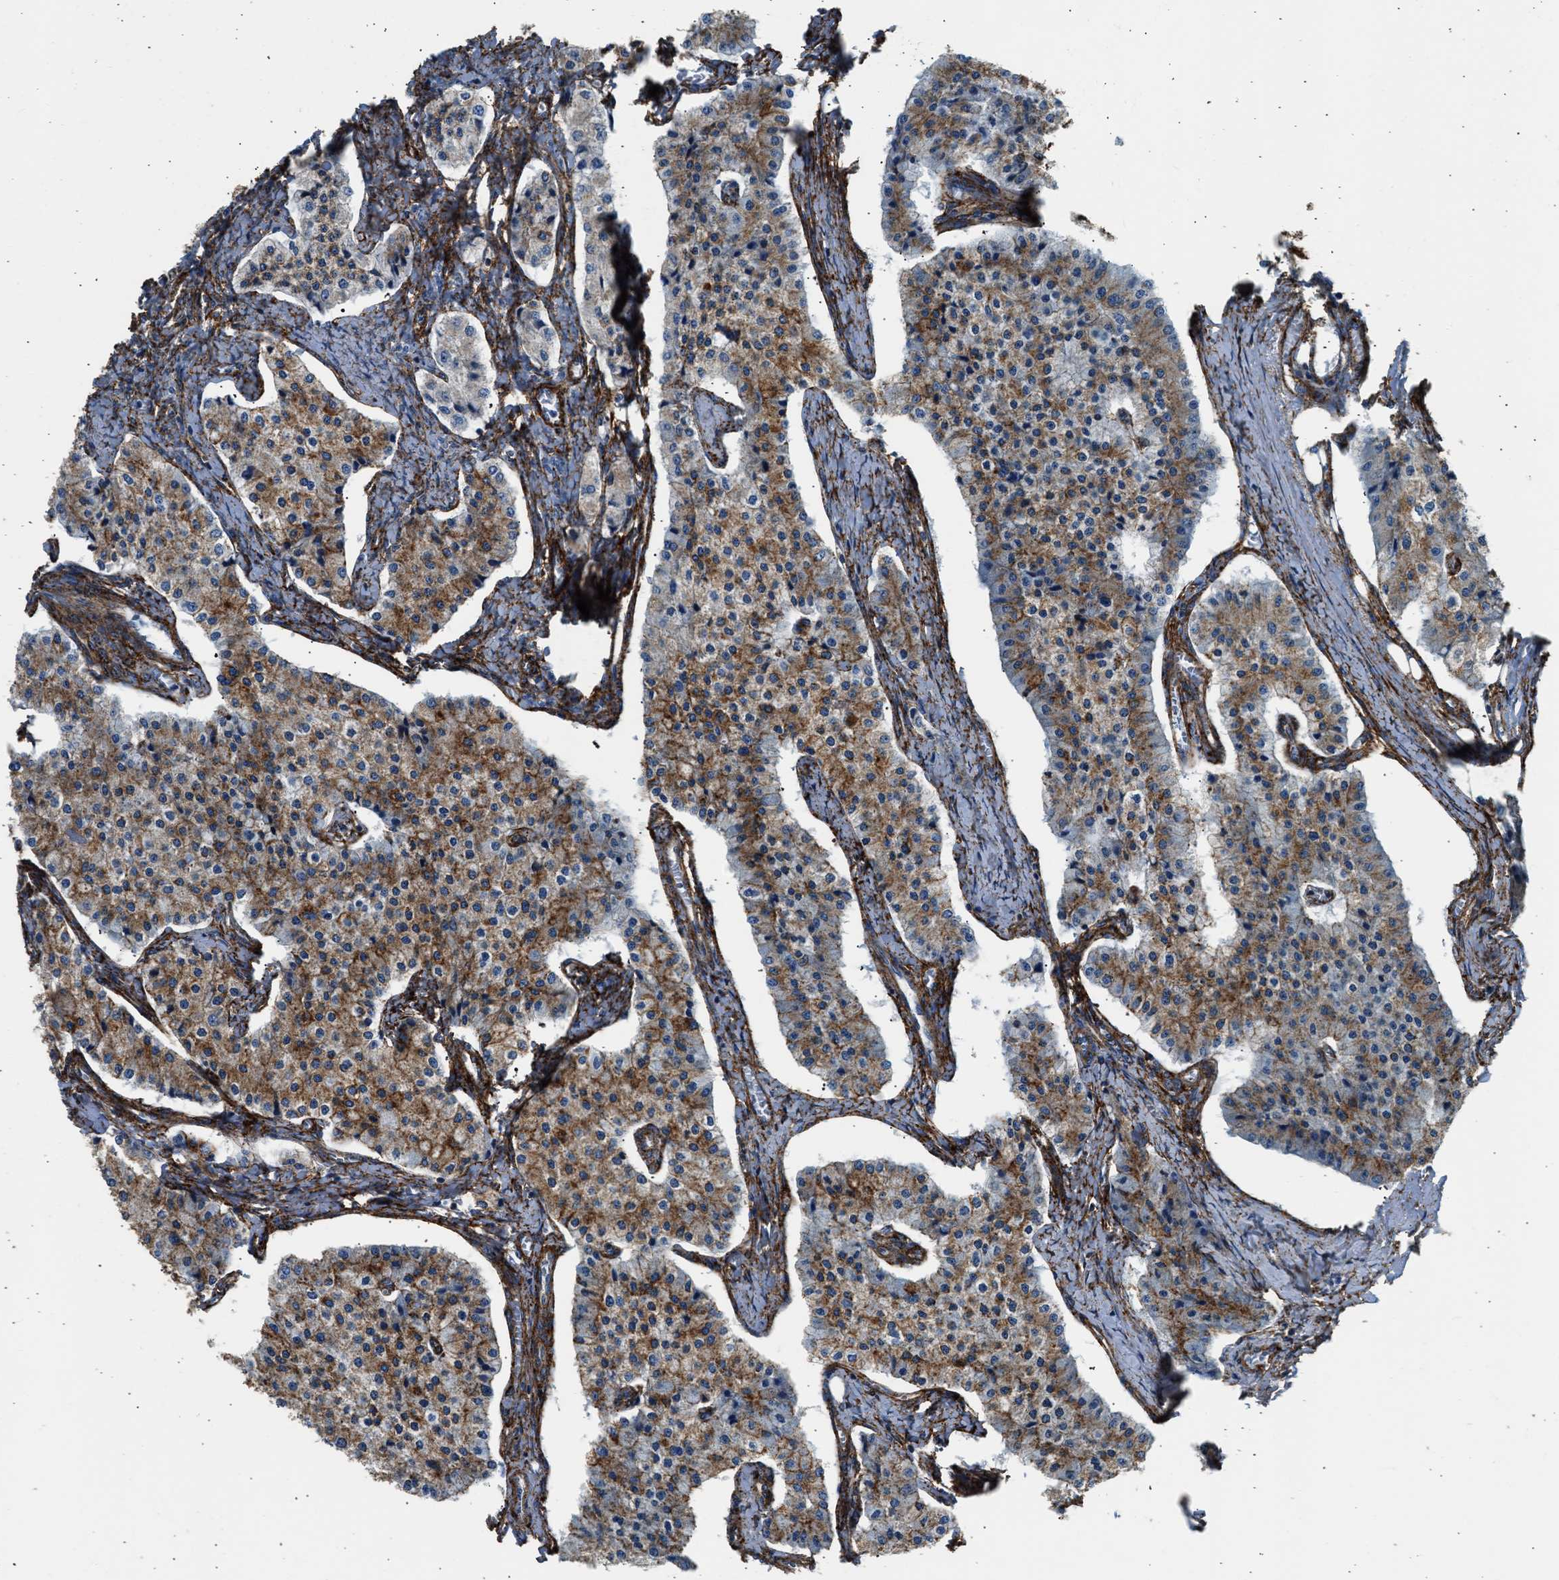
{"staining": {"intensity": "moderate", "quantity": ">75%", "location": "cytoplasmic/membranous"}, "tissue": "carcinoid", "cell_type": "Tumor cells", "image_type": "cancer", "snomed": [{"axis": "morphology", "description": "Carcinoid, malignant, NOS"}, {"axis": "topography", "description": "Colon"}], "caption": "Moderate cytoplasmic/membranous staining is seen in about >75% of tumor cells in carcinoid.", "gene": "SEPTIN2", "patient": {"sex": "female", "age": 52}}